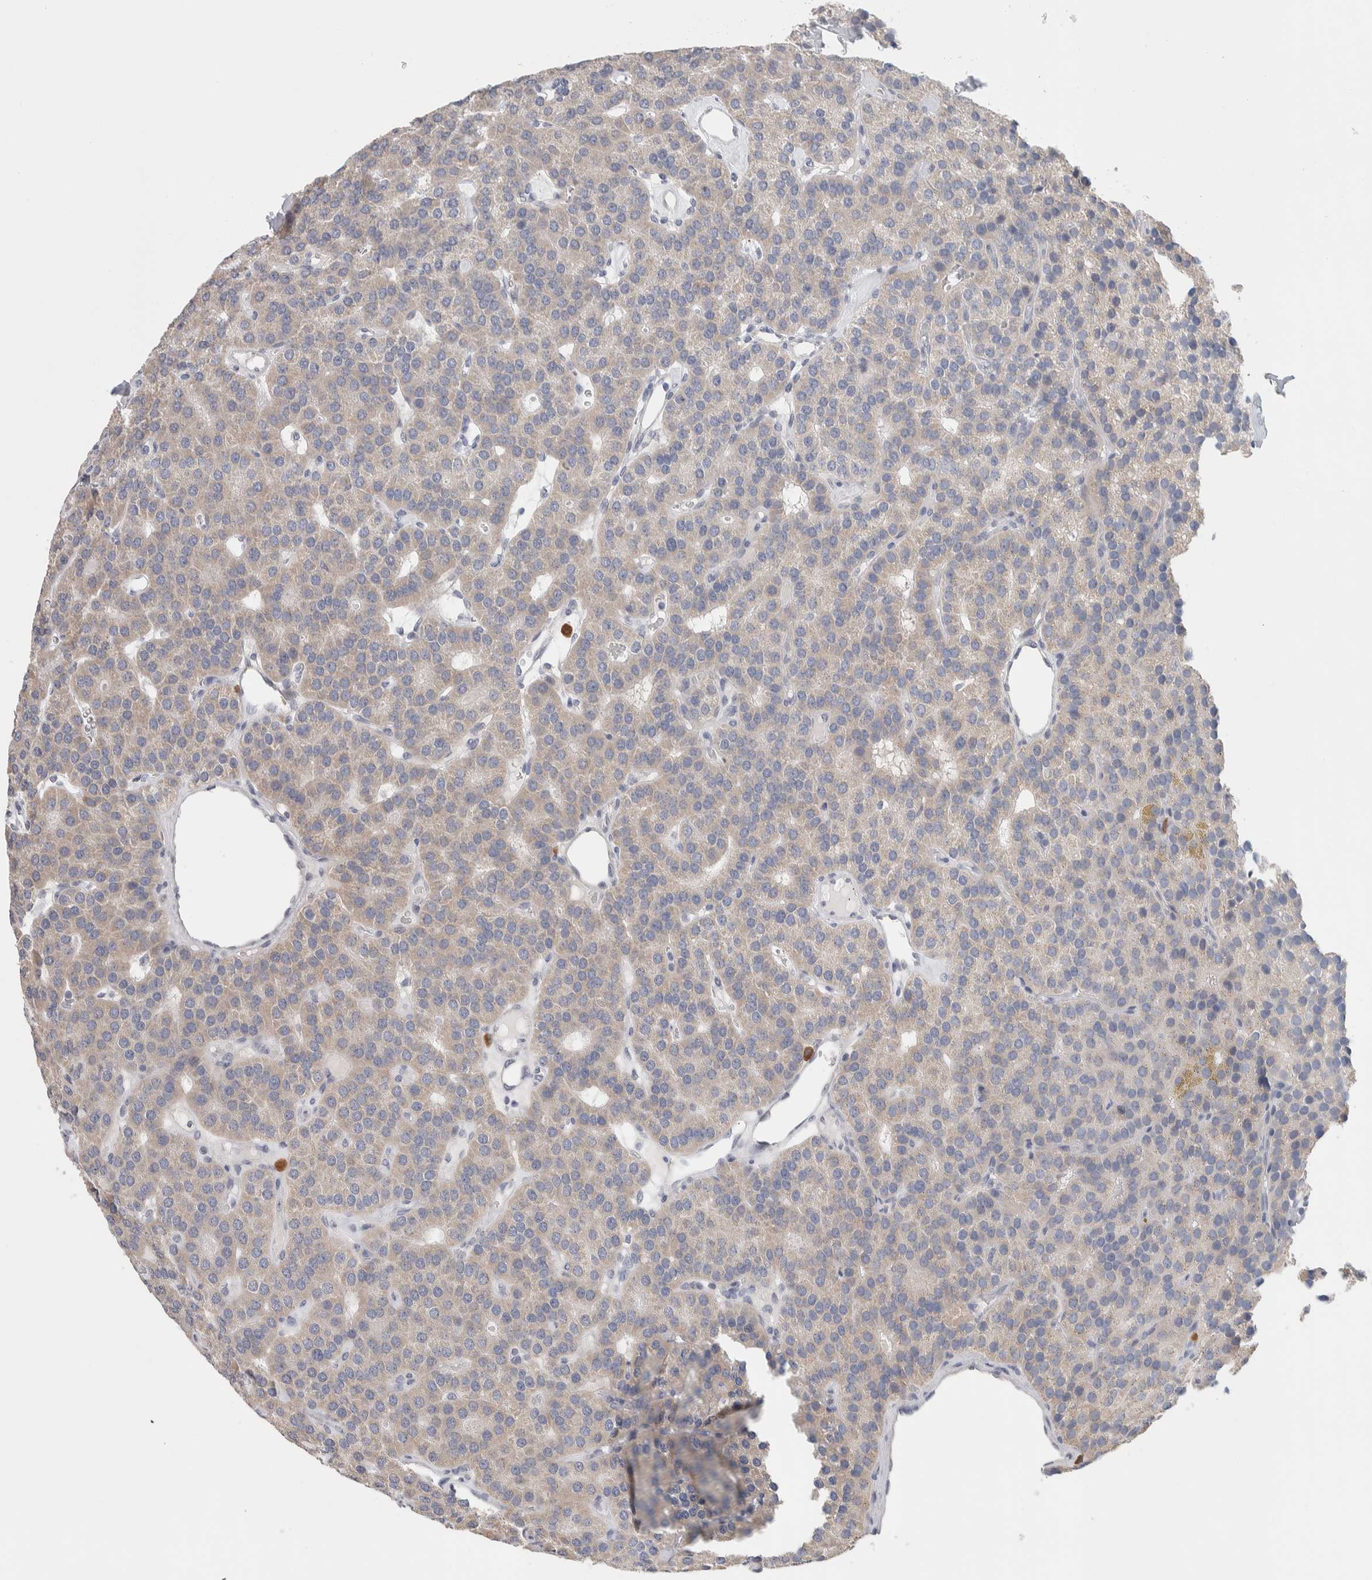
{"staining": {"intensity": "negative", "quantity": "none", "location": "none"}, "tissue": "parathyroid gland", "cell_type": "Glandular cells", "image_type": "normal", "snomed": [{"axis": "morphology", "description": "Normal tissue, NOS"}, {"axis": "morphology", "description": "Adenoma, NOS"}, {"axis": "topography", "description": "Parathyroid gland"}], "caption": "A histopathology image of human parathyroid gland is negative for staining in glandular cells. The staining was performed using DAB to visualize the protein expression in brown, while the nuclei were stained in blue with hematoxylin (Magnification: 20x).", "gene": "SCN2A", "patient": {"sex": "female", "age": 86}}